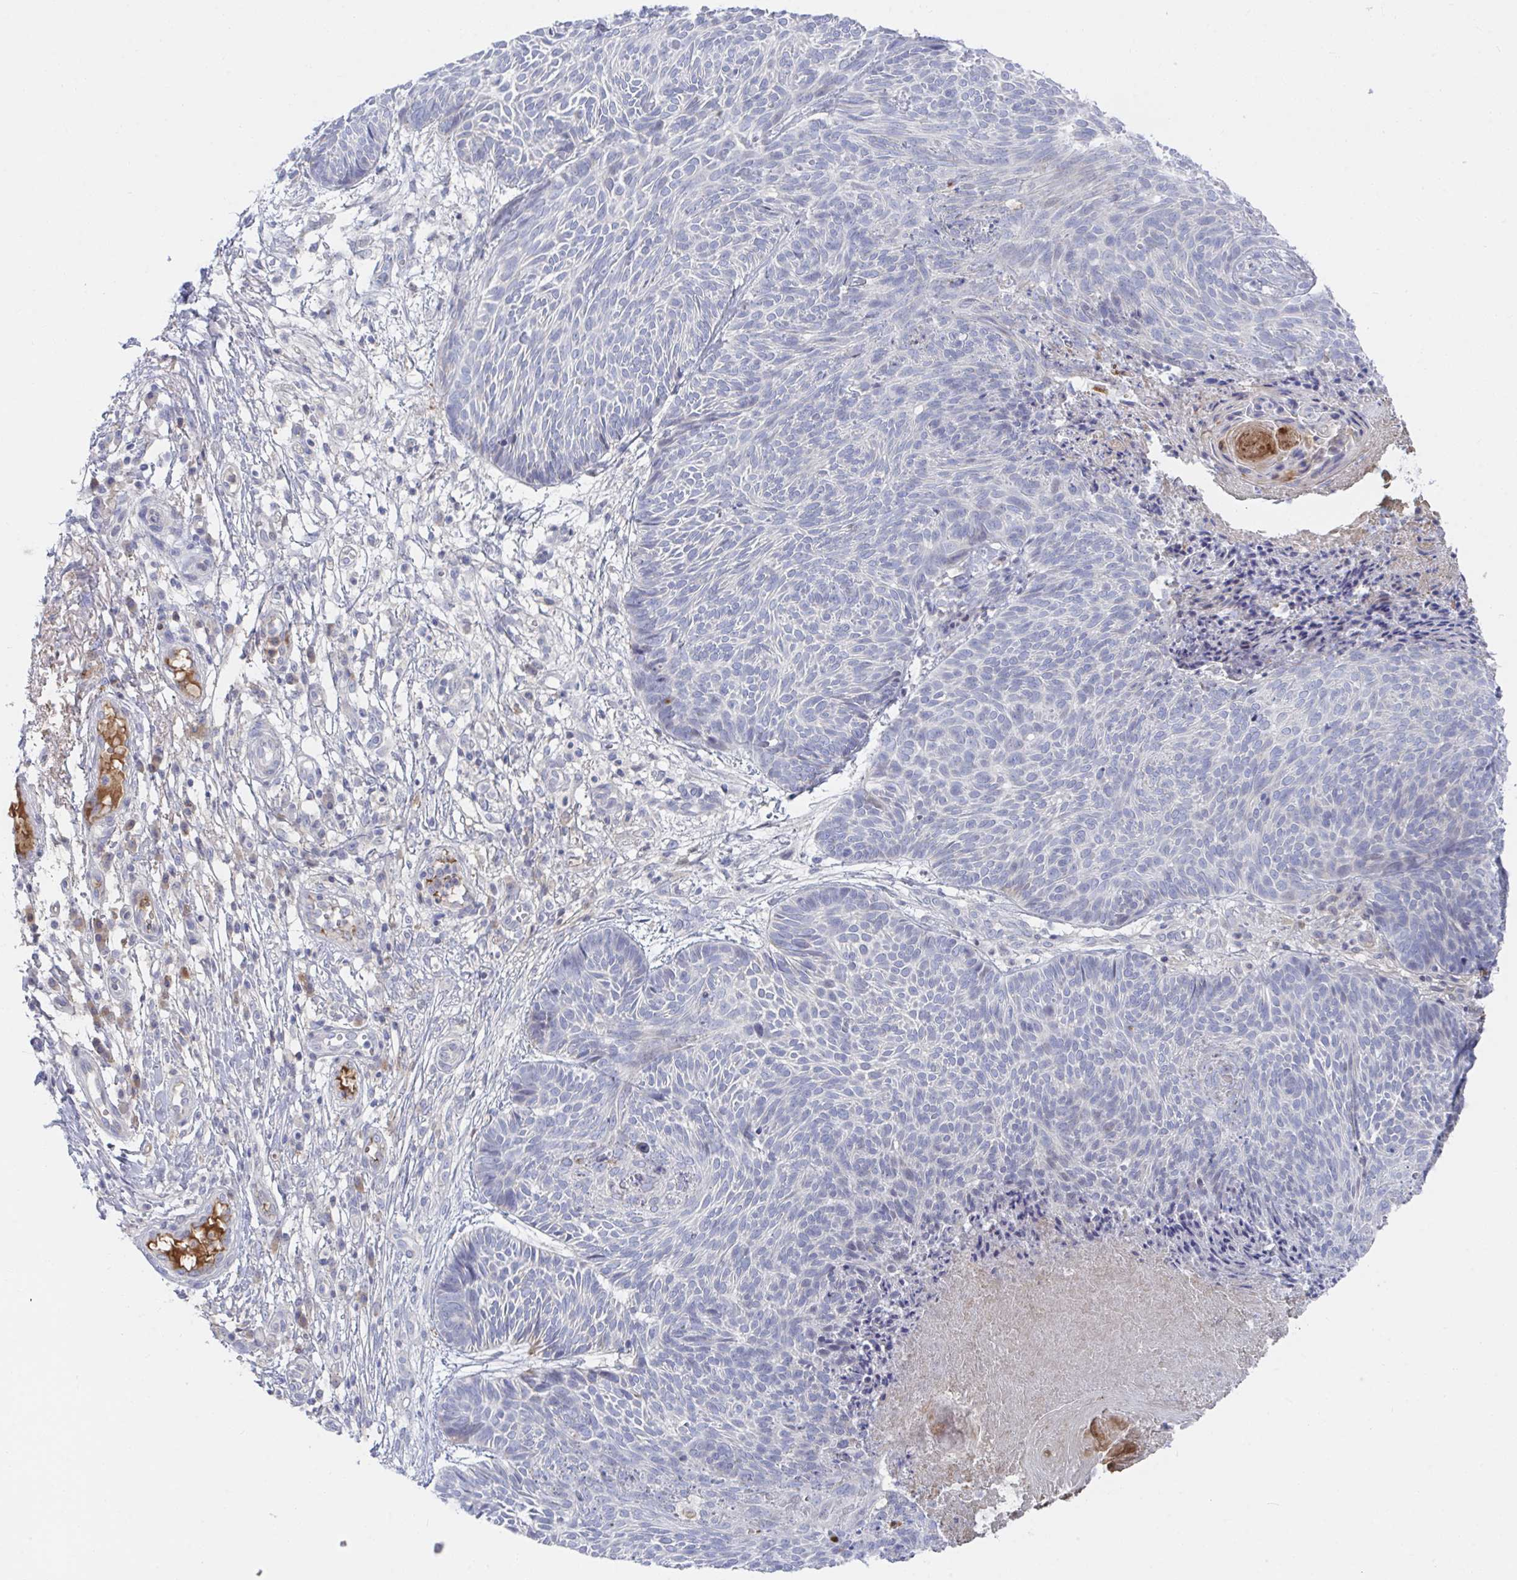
{"staining": {"intensity": "negative", "quantity": "none", "location": "none"}, "tissue": "skin cancer", "cell_type": "Tumor cells", "image_type": "cancer", "snomed": [{"axis": "morphology", "description": "Basal cell carcinoma"}, {"axis": "topography", "description": "Skin"}, {"axis": "topography", "description": "Skin of trunk"}], "caption": "A high-resolution micrograph shows immunohistochemistry (IHC) staining of skin cancer (basal cell carcinoma), which shows no significant staining in tumor cells. (DAB (3,3'-diaminobenzidine) IHC, high magnification).", "gene": "TNFAIP6", "patient": {"sex": "male", "age": 74}}